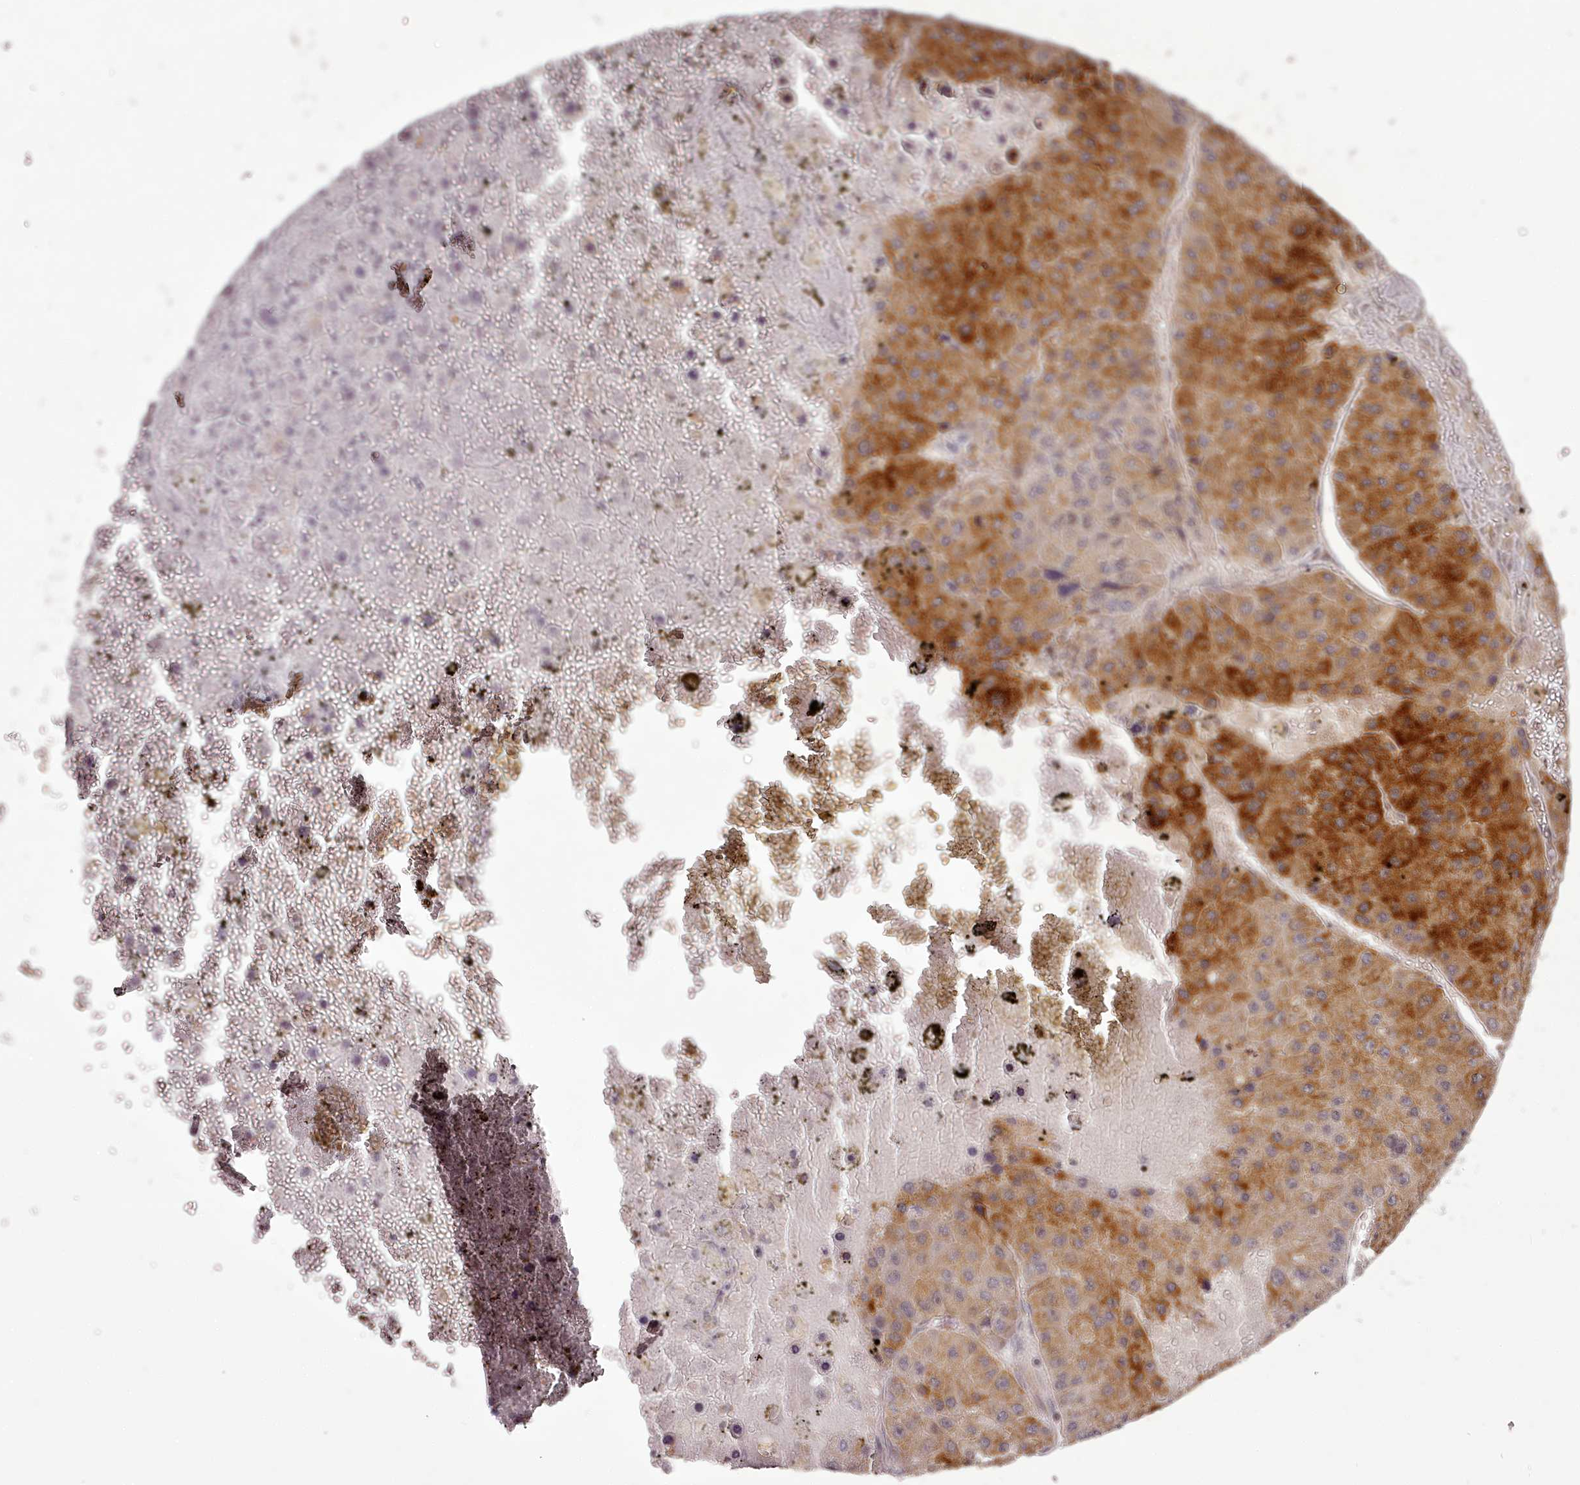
{"staining": {"intensity": "strong", "quantity": ">75%", "location": "cytoplasmic/membranous"}, "tissue": "liver cancer", "cell_type": "Tumor cells", "image_type": "cancer", "snomed": [{"axis": "morphology", "description": "Carcinoma, Hepatocellular, NOS"}, {"axis": "topography", "description": "Liver"}], "caption": "Protein expression analysis of liver cancer demonstrates strong cytoplasmic/membranous staining in about >75% of tumor cells.", "gene": "CHCHD2", "patient": {"sex": "female", "age": 73}}